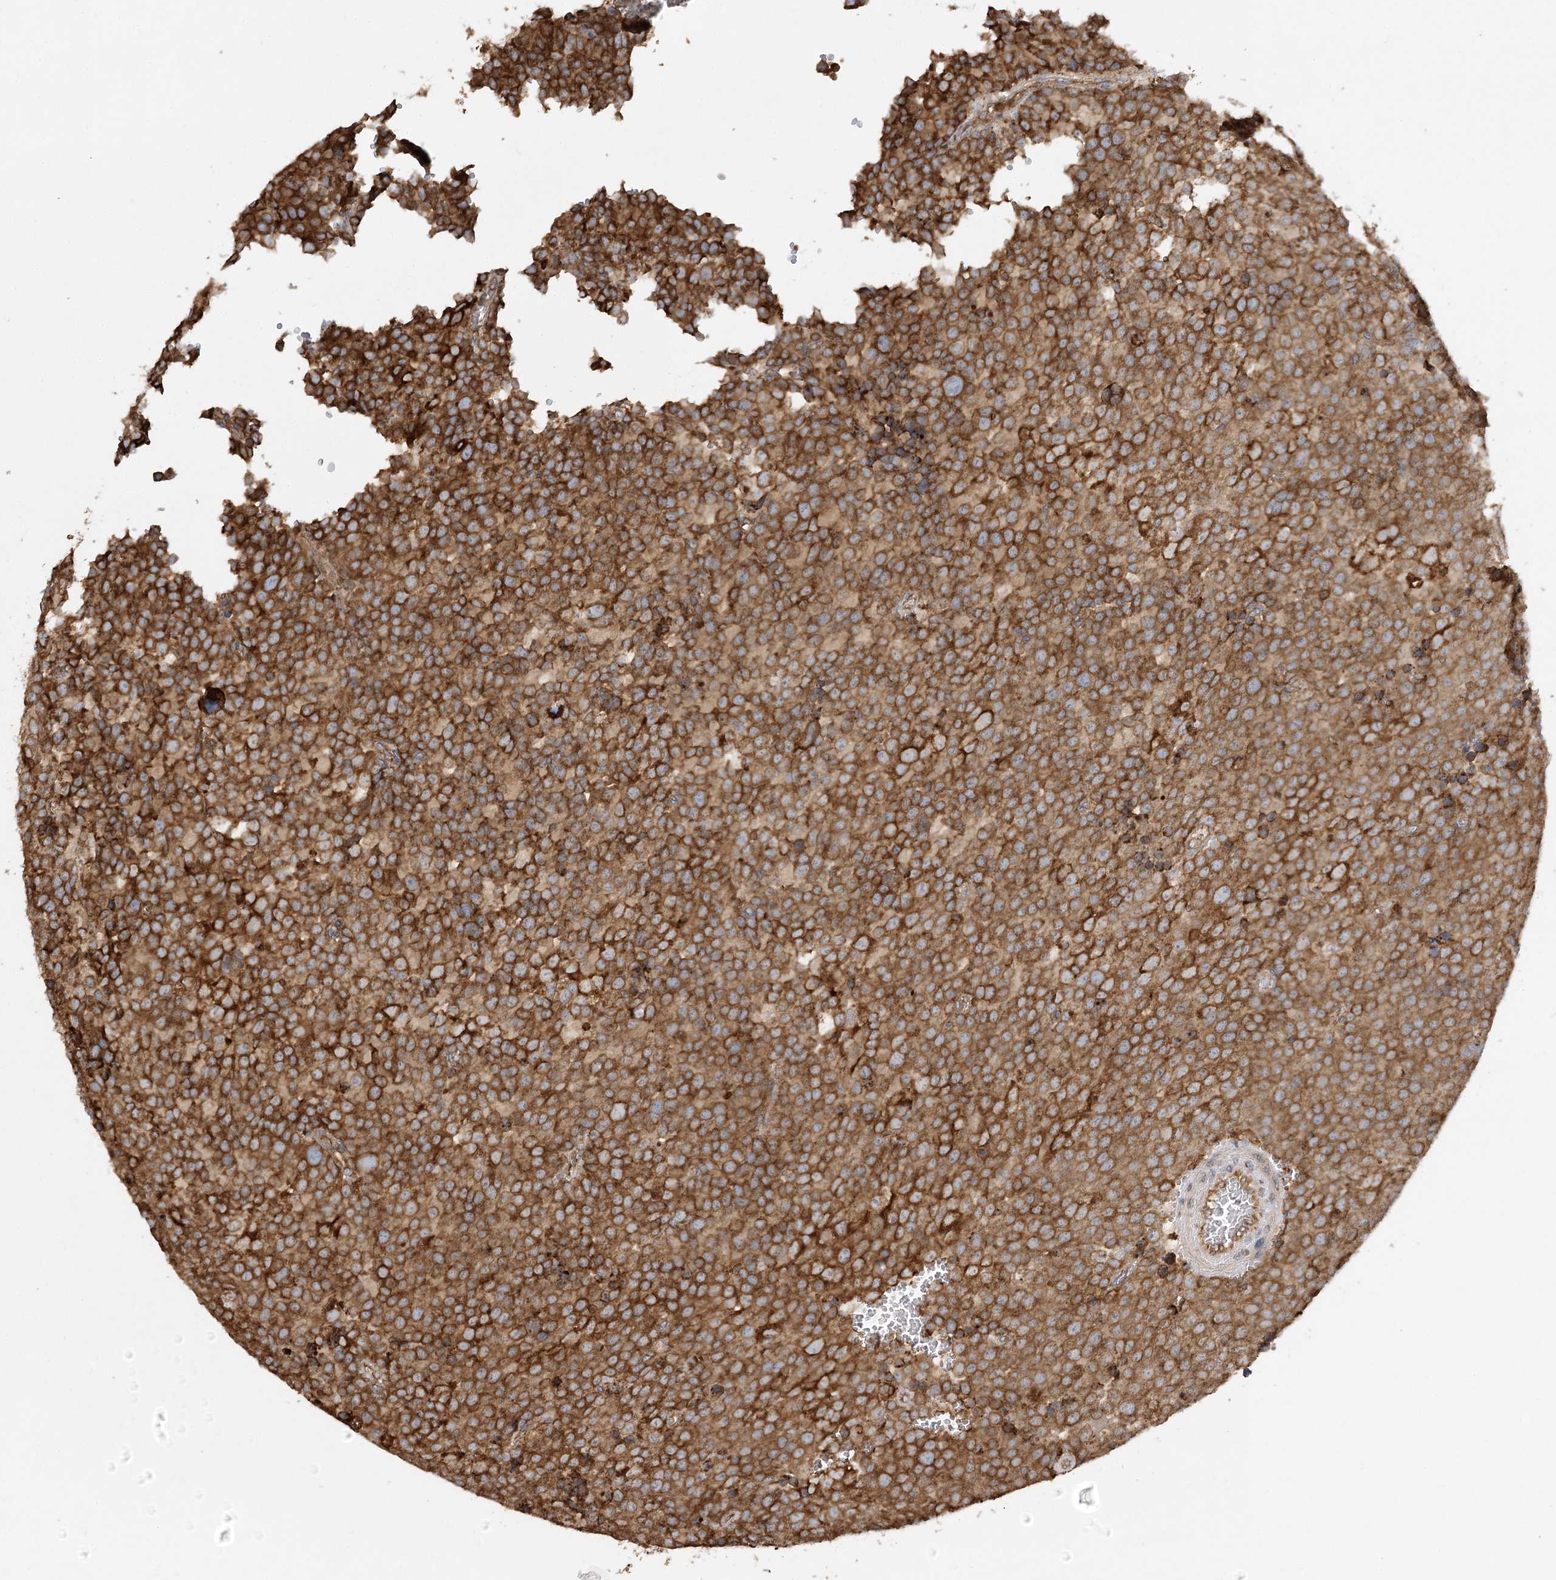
{"staining": {"intensity": "strong", "quantity": ">75%", "location": "cytoplasmic/membranous"}, "tissue": "testis cancer", "cell_type": "Tumor cells", "image_type": "cancer", "snomed": [{"axis": "morphology", "description": "Seminoma, NOS"}, {"axis": "topography", "description": "Testis"}], "caption": "IHC micrograph of testis cancer stained for a protein (brown), which shows high levels of strong cytoplasmic/membranous expression in about >75% of tumor cells.", "gene": "ACAP2", "patient": {"sex": "male", "age": 71}}